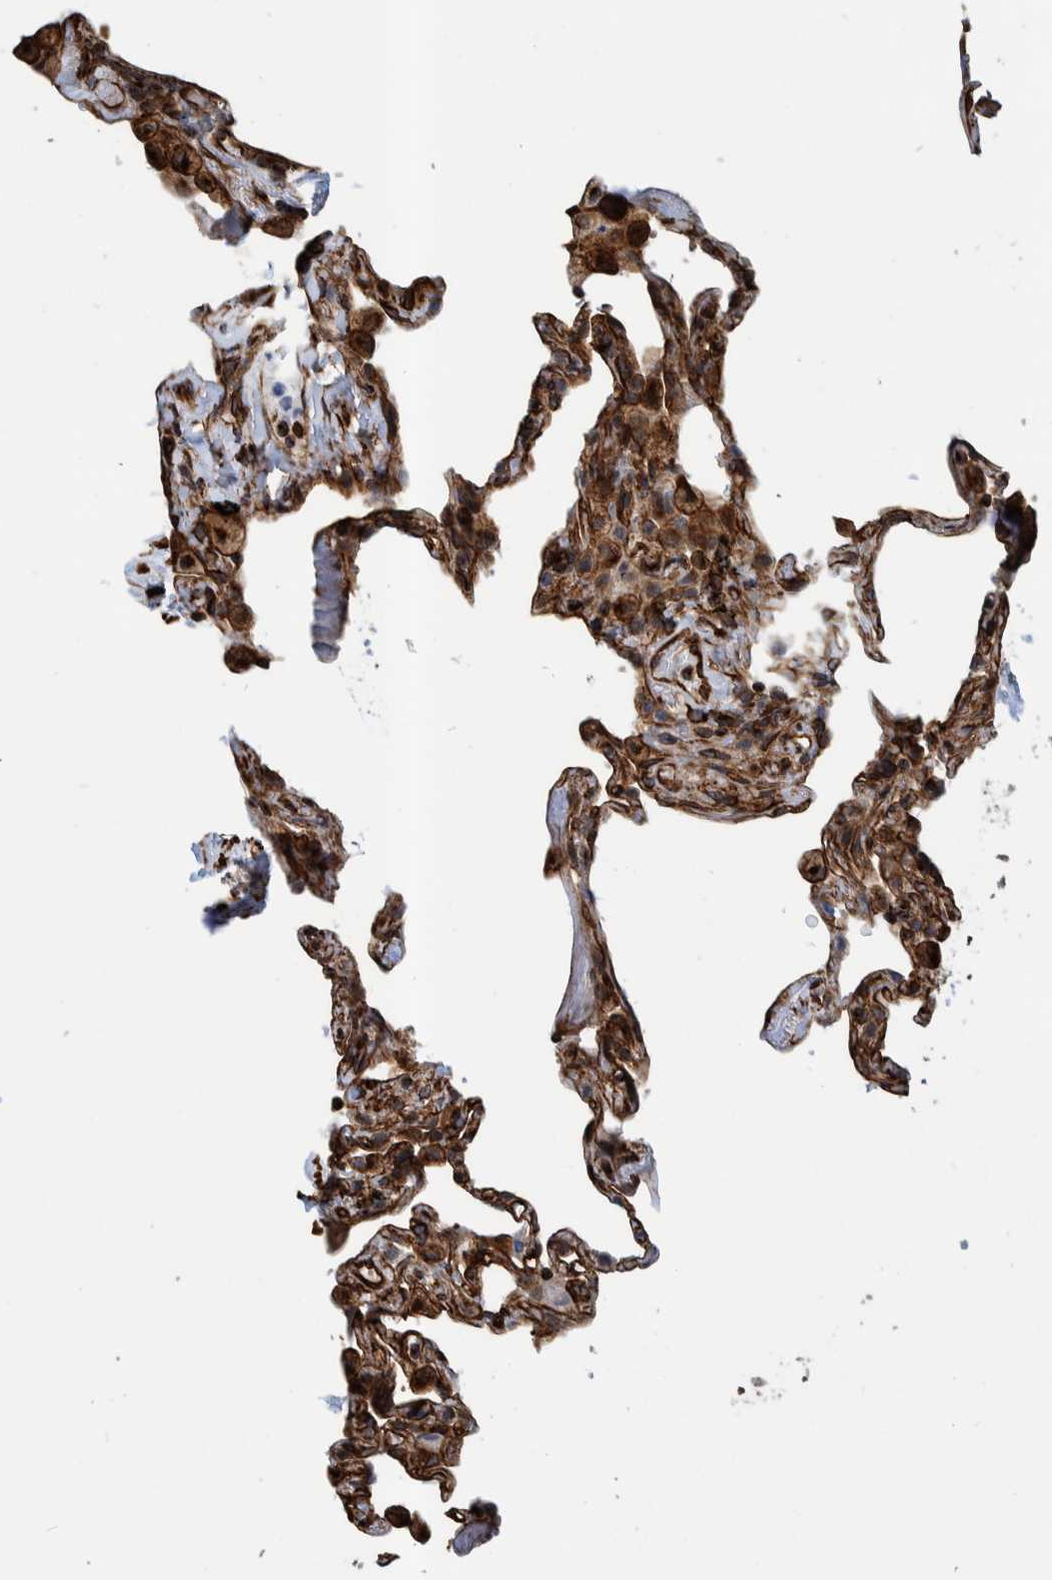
{"staining": {"intensity": "moderate", "quantity": "25%-75%", "location": "cytoplasmic/membranous"}, "tissue": "lung", "cell_type": "Alveolar cells", "image_type": "normal", "snomed": [{"axis": "morphology", "description": "Normal tissue, NOS"}, {"axis": "topography", "description": "Lung"}], "caption": "The micrograph shows staining of unremarkable lung, revealing moderate cytoplasmic/membranous protein expression (brown color) within alveolar cells.", "gene": "CCDC57", "patient": {"sex": "male", "age": 59}}